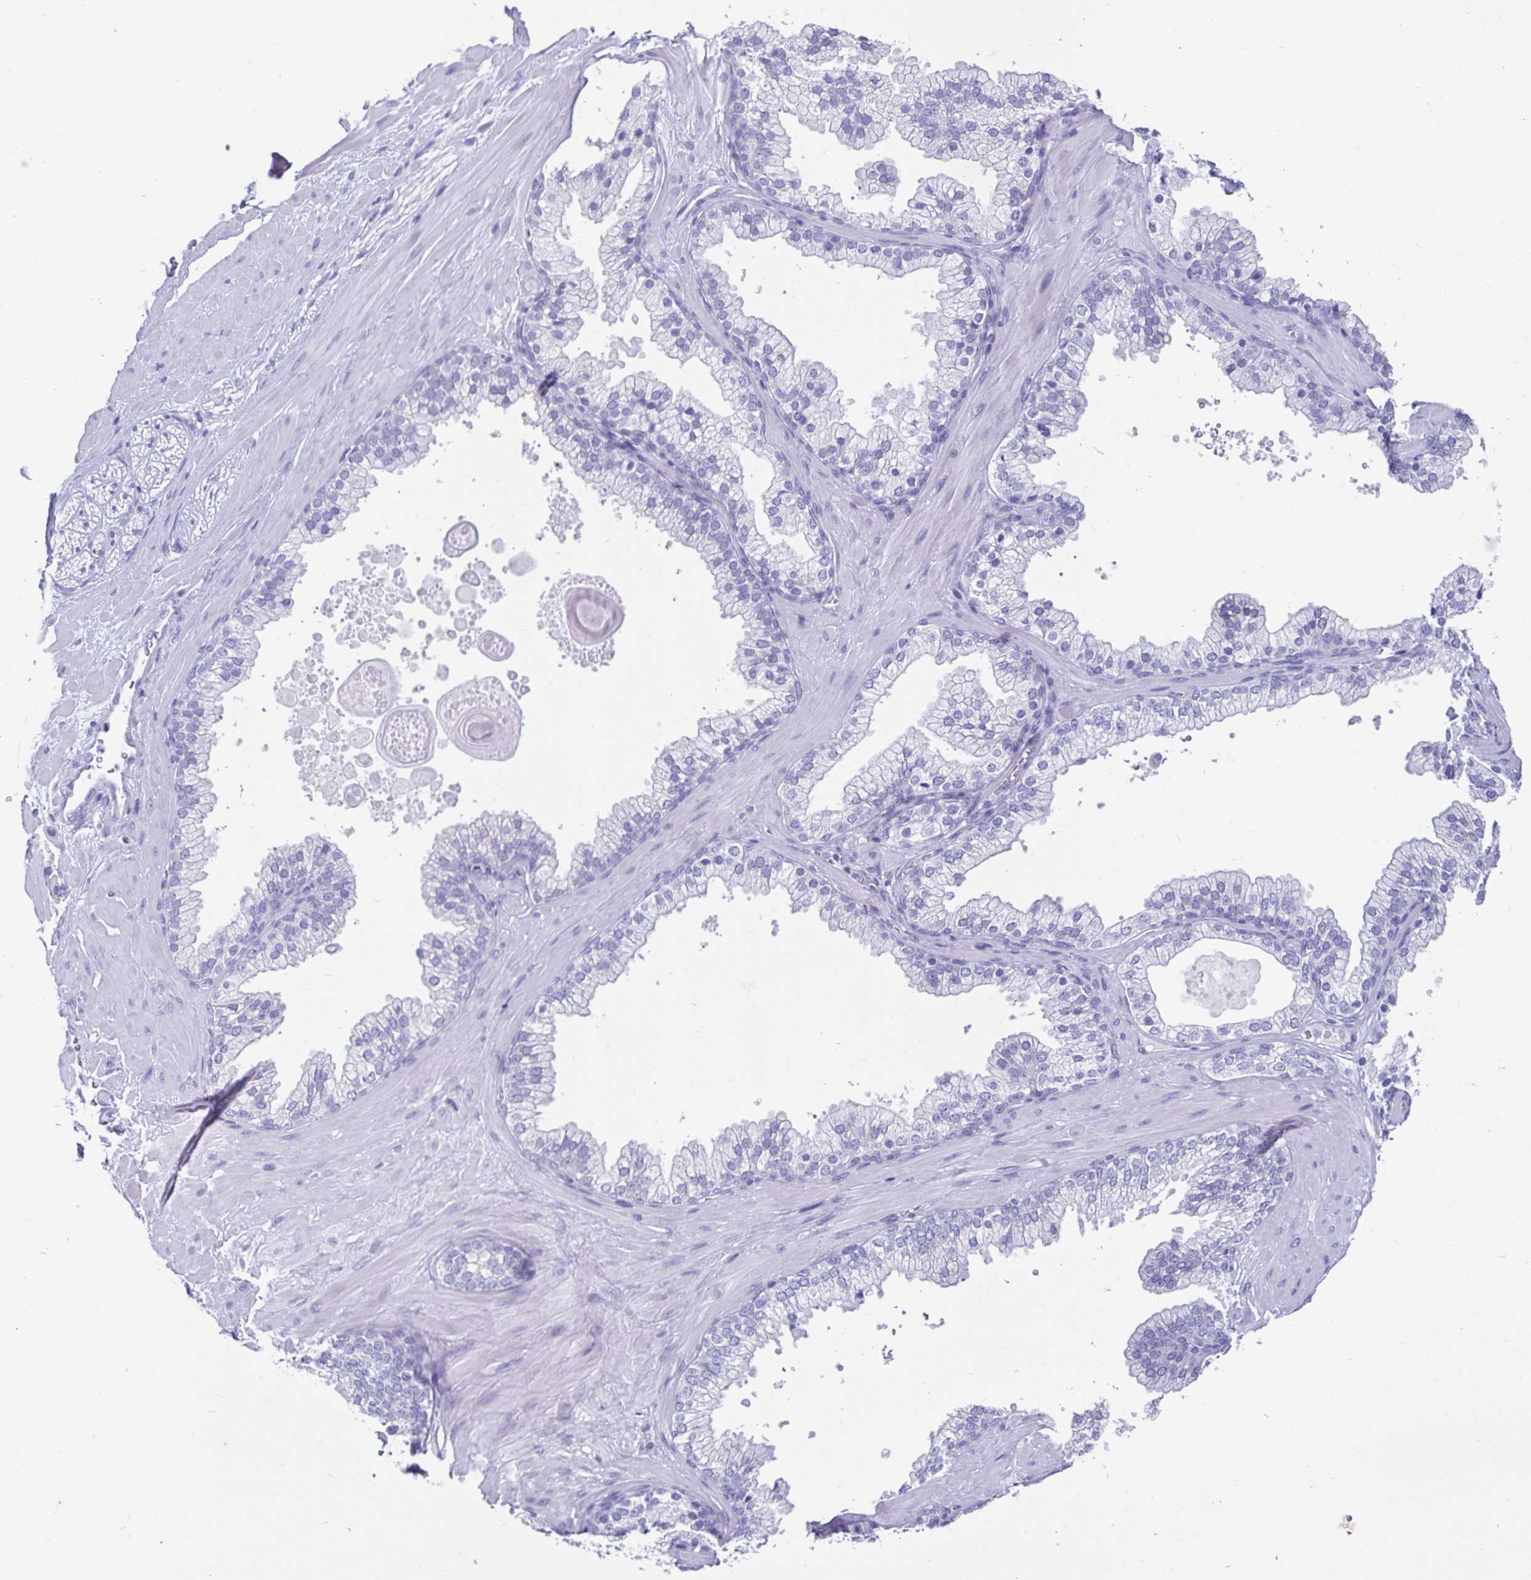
{"staining": {"intensity": "negative", "quantity": "none", "location": "none"}, "tissue": "soft tissue", "cell_type": "Fibroblasts", "image_type": "normal", "snomed": [{"axis": "morphology", "description": "Normal tissue, NOS"}, {"axis": "topography", "description": "Prostate"}, {"axis": "topography", "description": "Peripheral nerve tissue"}], "caption": "High power microscopy image of an immunohistochemistry histopathology image of benign soft tissue, revealing no significant expression in fibroblasts.", "gene": "ZPBP2", "patient": {"sex": "male", "age": 61}}